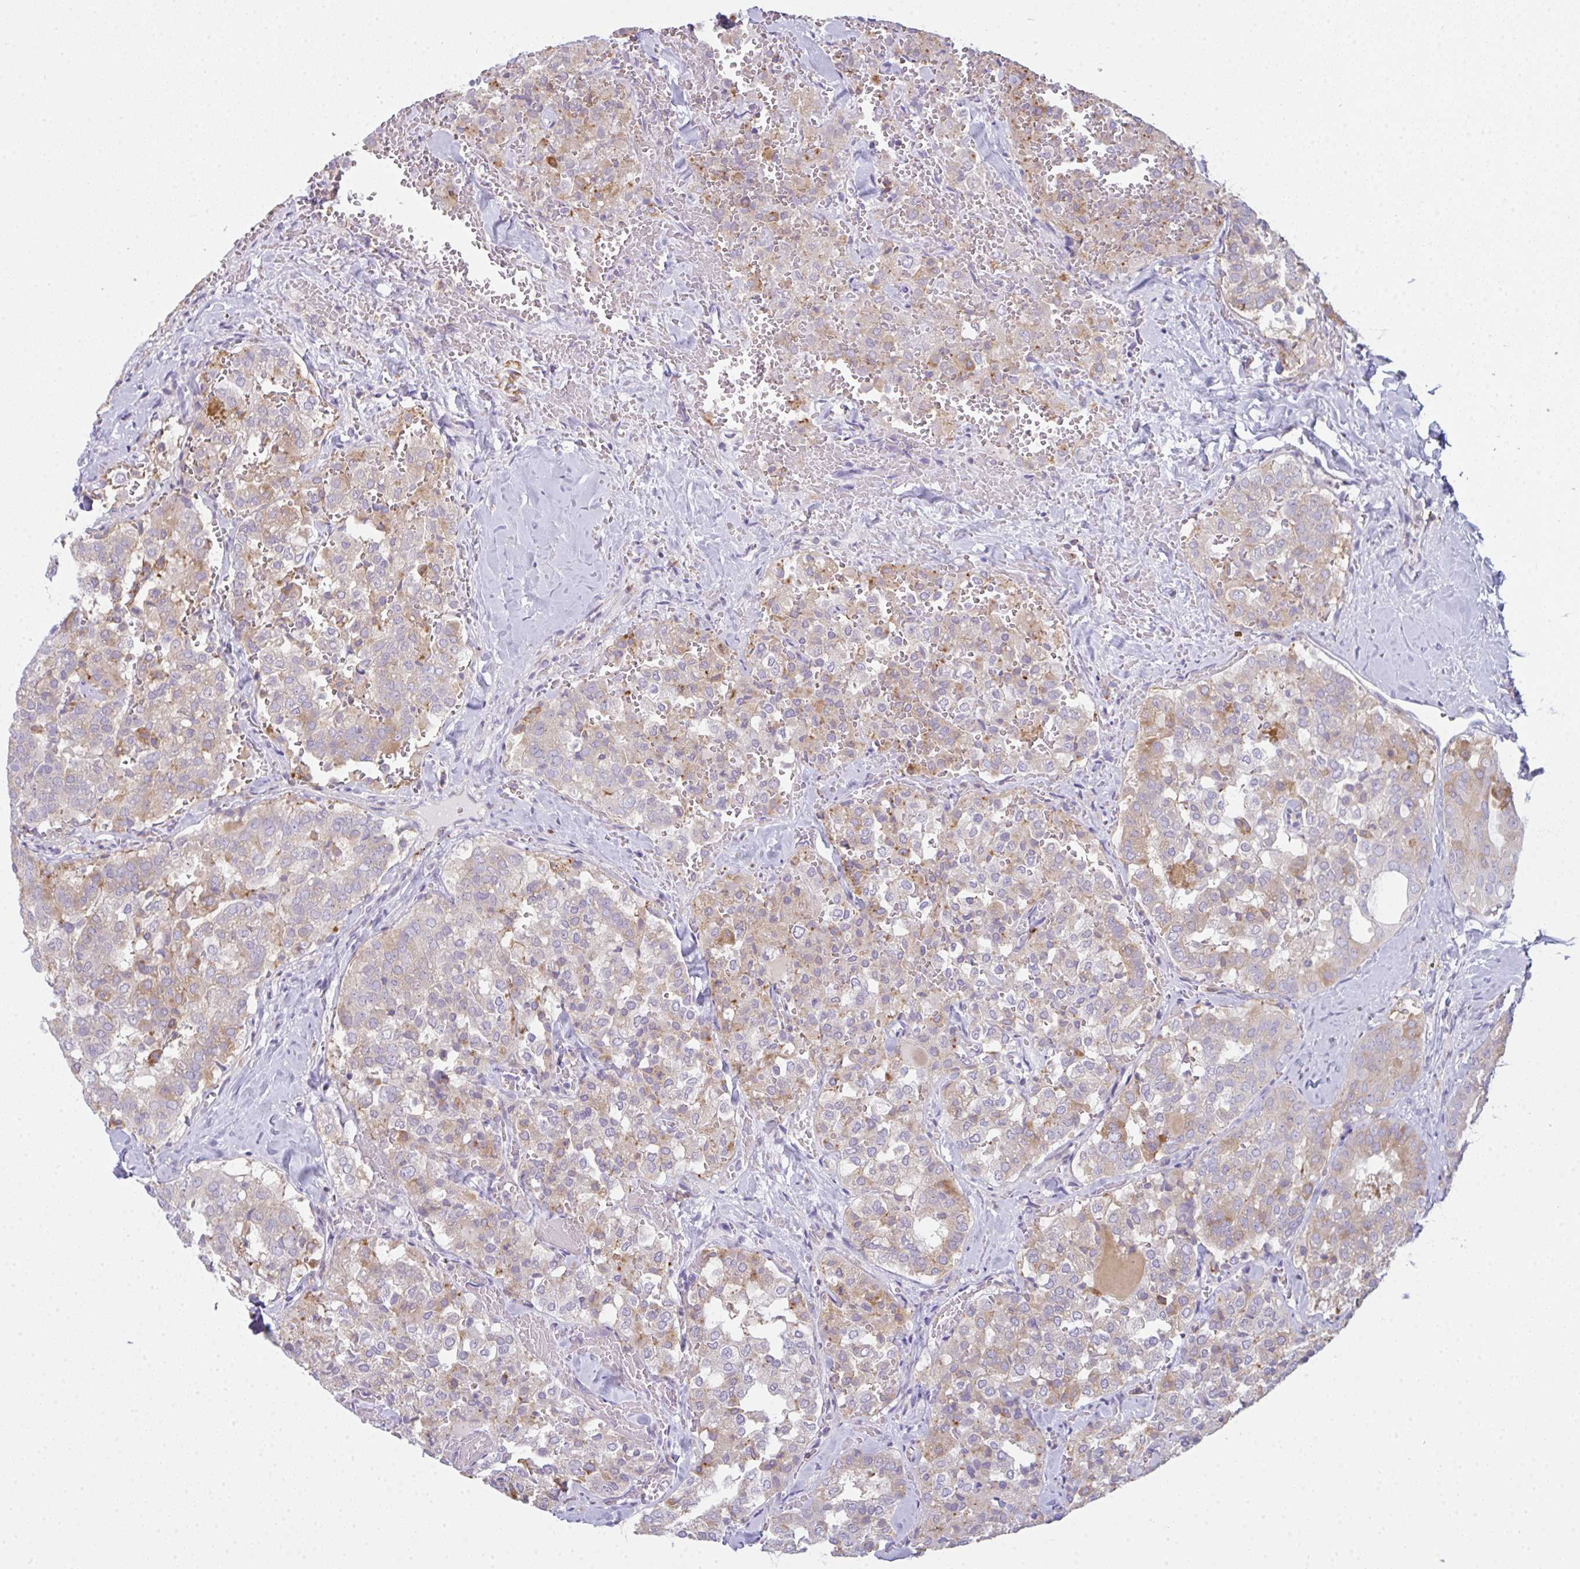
{"staining": {"intensity": "weak", "quantity": "25%-75%", "location": "cytoplasmic/membranous"}, "tissue": "thyroid cancer", "cell_type": "Tumor cells", "image_type": "cancer", "snomed": [{"axis": "morphology", "description": "Follicular adenoma carcinoma, NOS"}, {"axis": "topography", "description": "Thyroid gland"}], "caption": "Thyroid follicular adenoma carcinoma was stained to show a protein in brown. There is low levels of weak cytoplasmic/membranous expression in about 25%-75% of tumor cells. The protein is shown in brown color, while the nuclei are stained blue.", "gene": "CD80", "patient": {"sex": "male", "age": 75}}